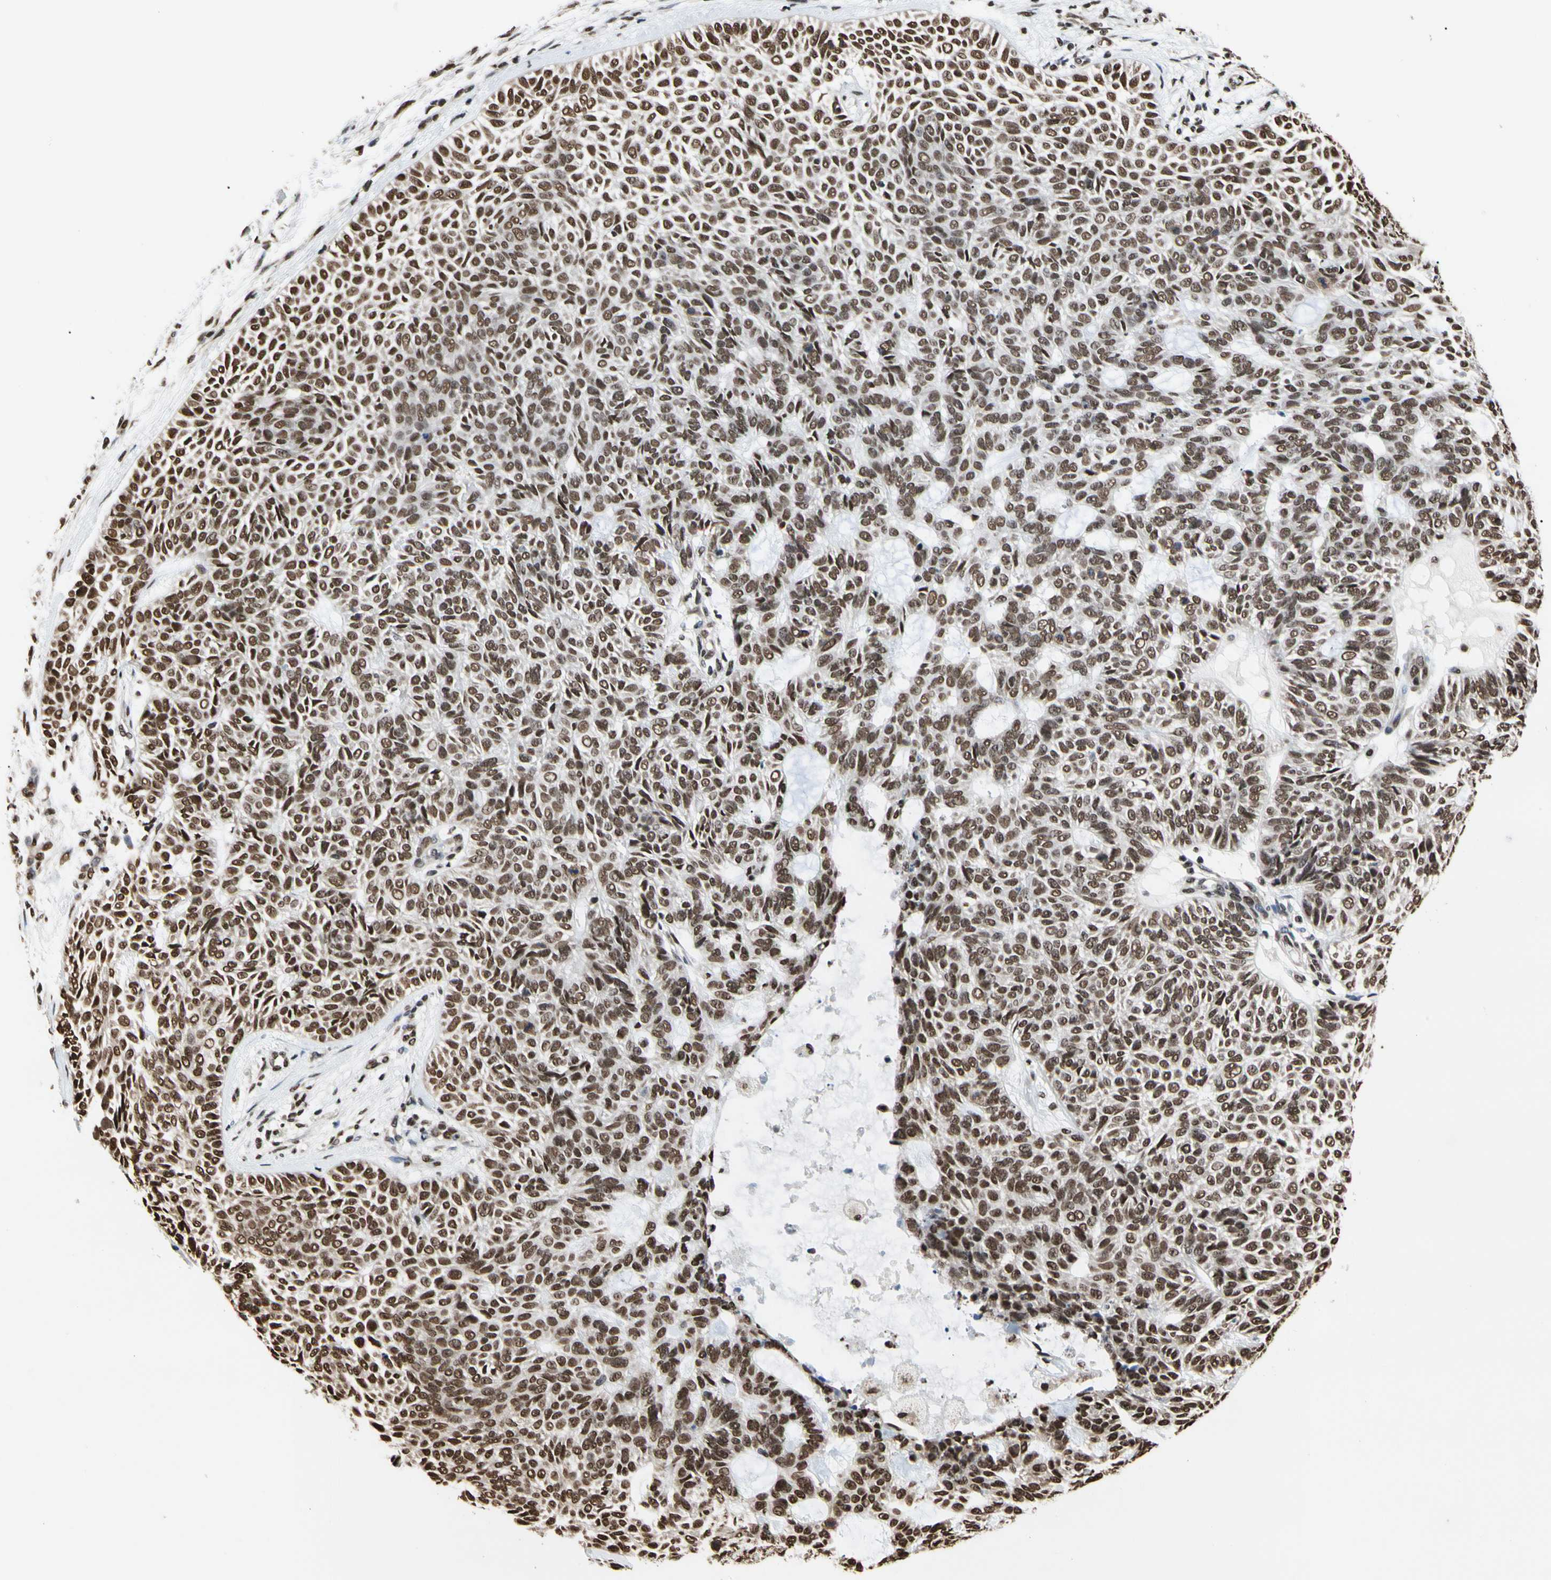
{"staining": {"intensity": "strong", "quantity": ">75%", "location": "nuclear"}, "tissue": "skin cancer", "cell_type": "Tumor cells", "image_type": "cancer", "snomed": [{"axis": "morphology", "description": "Basal cell carcinoma"}, {"axis": "topography", "description": "Skin"}], "caption": "This is an image of immunohistochemistry staining of basal cell carcinoma (skin), which shows strong expression in the nuclear of tumor cells.", "gene": "HNRNPK", "patient": {"sex": "male", "age": 87}}